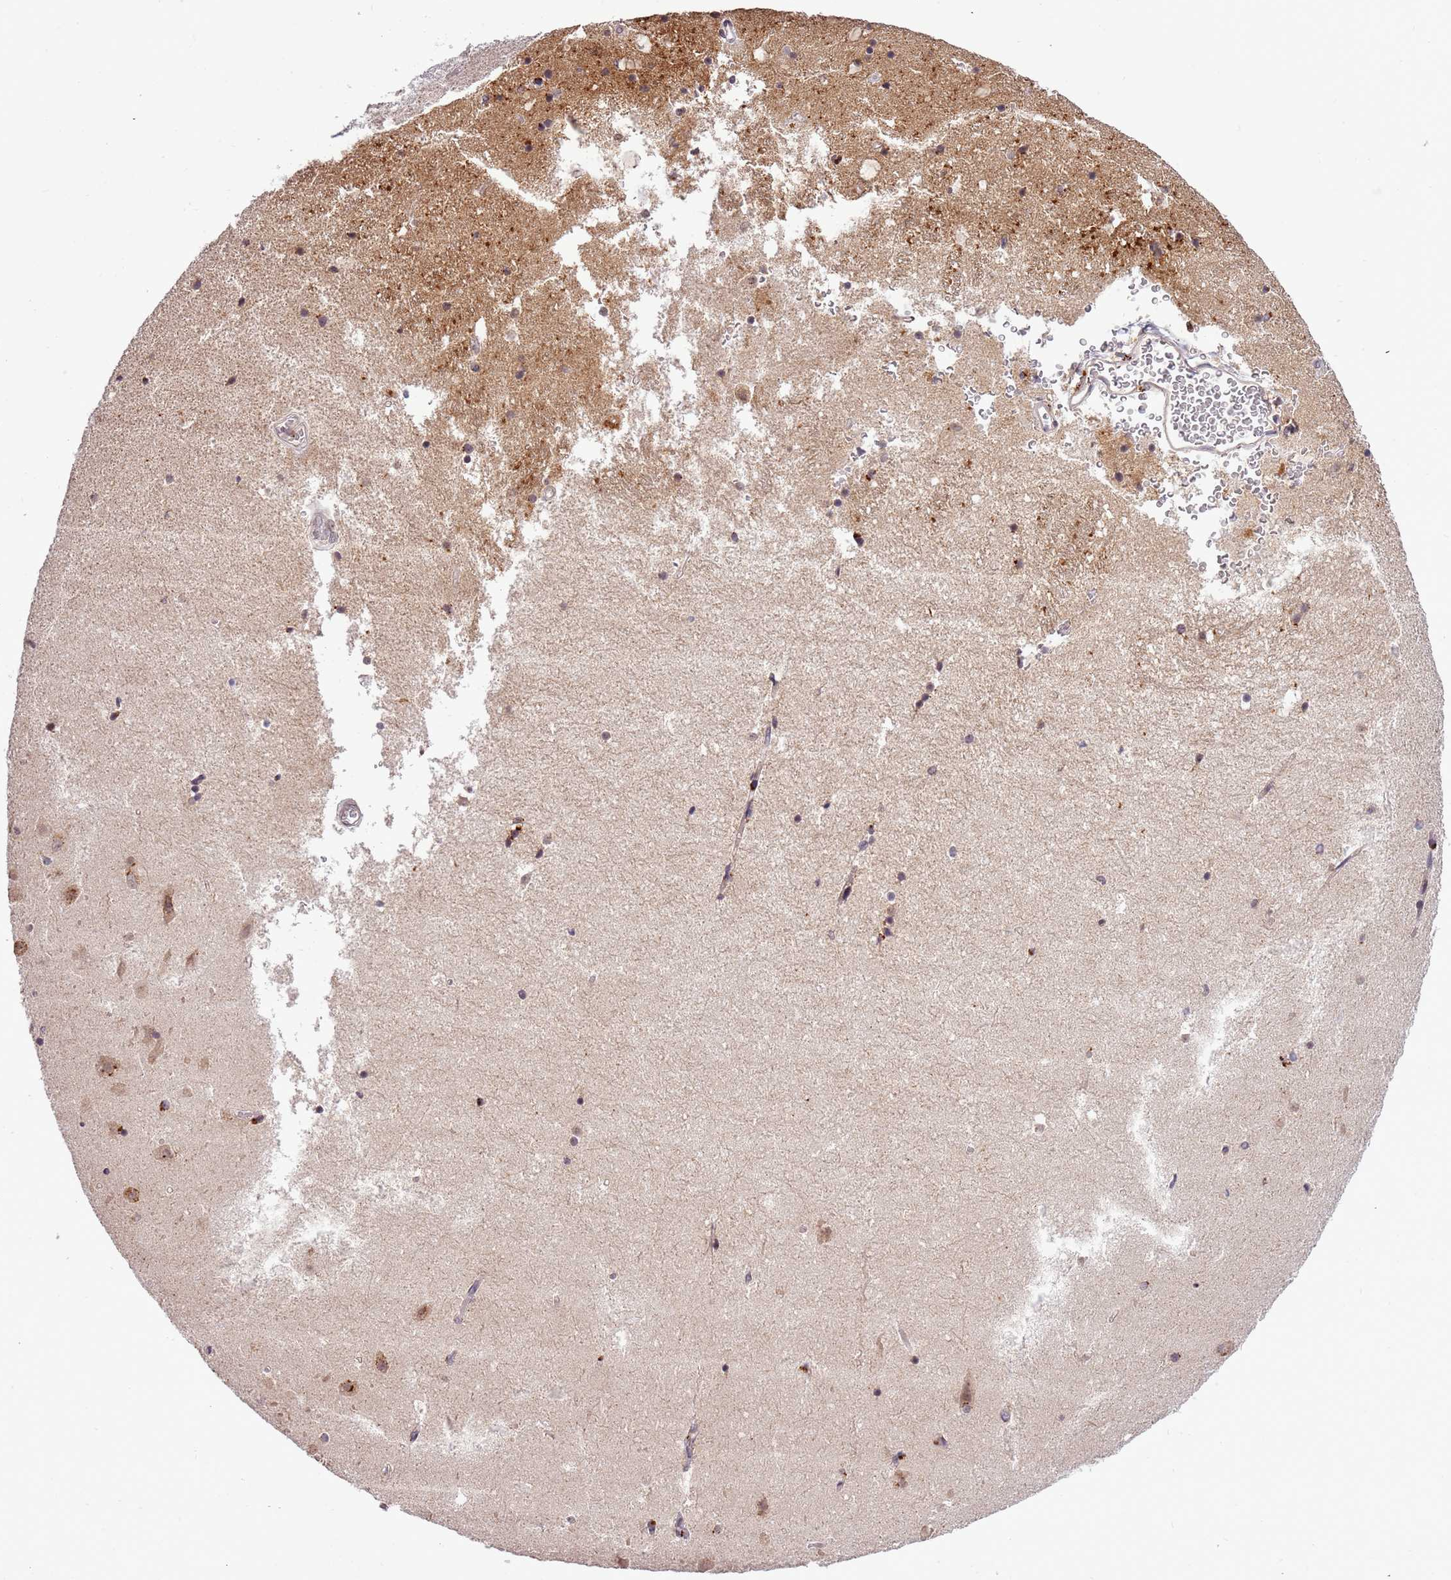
{"staining": {"intensity": "strong", "quantity": "<25%", "location": "cytoplasmic/membranous"}, "tissue": "hippocampus", "cell_type": "Glial cells", "image_type": "normal", "snomed": [{"axis": "morphology", "description": "Normal tissue, NOS"}, {"axis": "topography", "description": "Hippocampus"}], "caption": "IHC staining of normal hippocampus, which reveals medium levels of strong cytoplasmic/membranous staining in about <25% of glial cells indicating strong cytoplasmic/membranous protein staining. The staining was performed using DAB (brown) for protein detection and nuclei were counterstained in hematoxylin (blue).", "gene": "SAMSN1", "patient": {"sex": "female", "age": 52}}